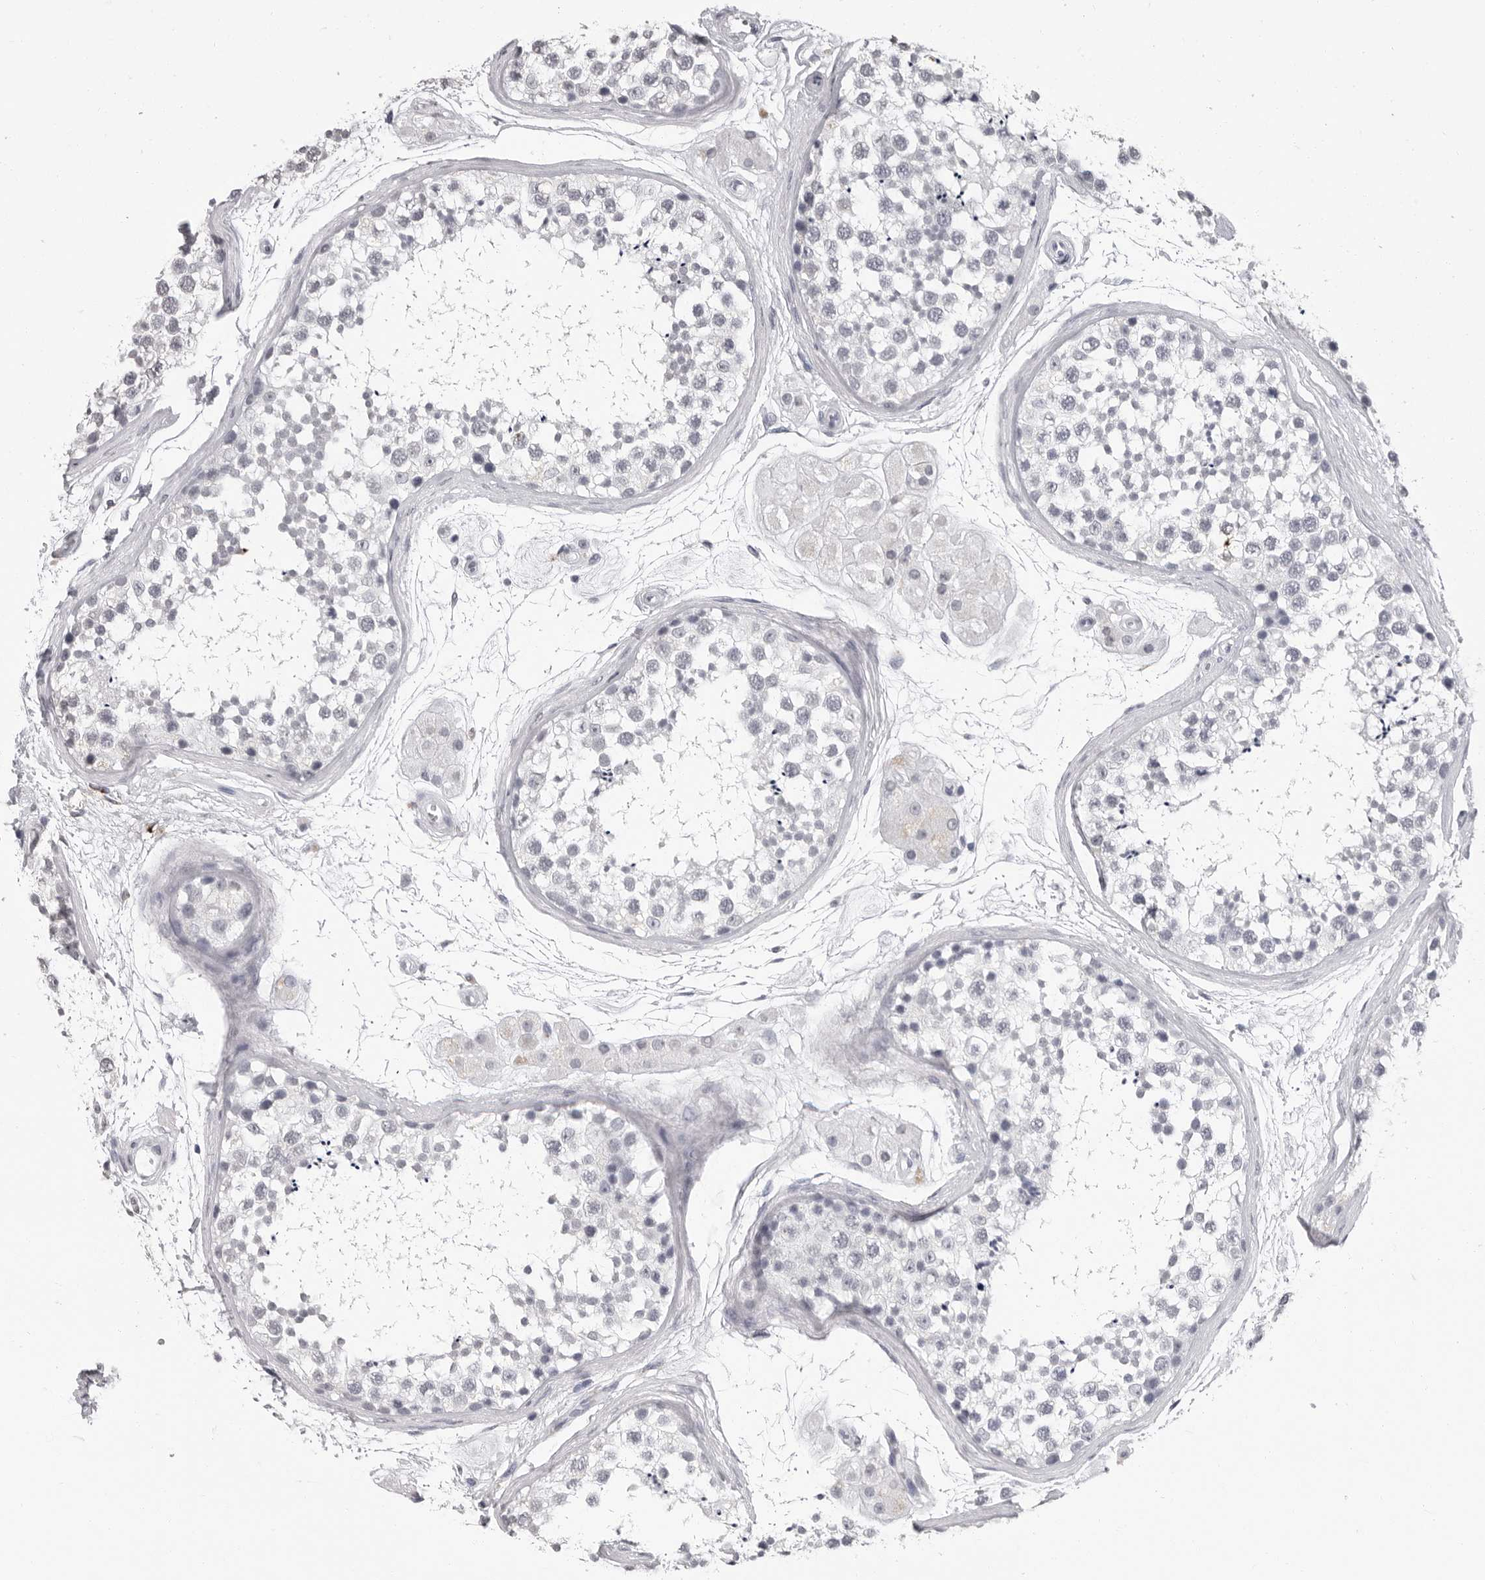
{"staining": {"intensity": "negative", "quantity": "none", "location": "none"}, "tissue": "testis", "cell_type": "Cells in seminiferous ducts", "image_type": "normal", "snomed": [{"axis": "morphology", "description": "Normal tissue, NOS"}, {"axis": "topography", "description": "Testis"}], "caption": "The immunohistochemistry histopathology image has no significant expression in cells in seminiferous ducts of testis.", "gene": "HEPACAM", "patient": {"sex": "male", "age": 56}}